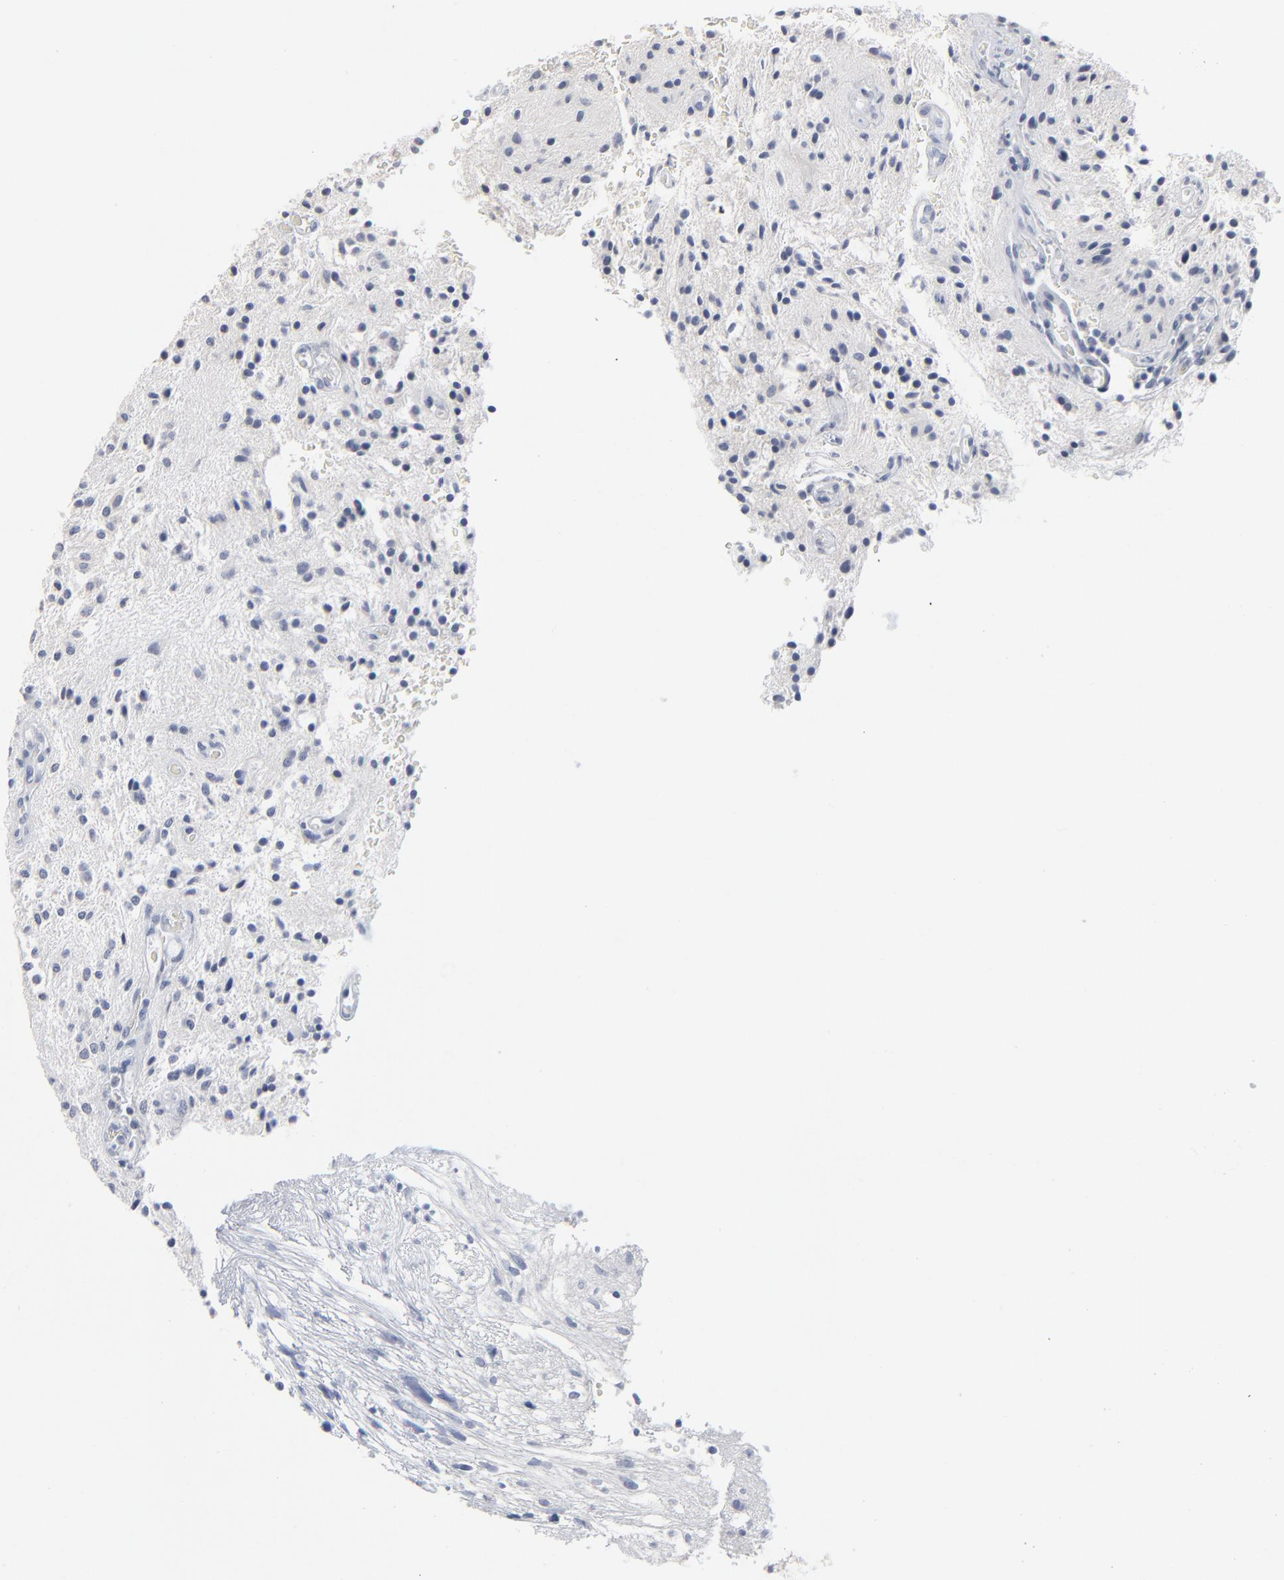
{"staining": {"intensity": "negative", "quantity": "none", "location": "none"}, "tissue": "glioma", "cell_type": "Tumor cells", "image_type": "cancer", "snomed": [{"axis": "morphology", "description": "Glioma, malignant, NOS"}, {"axis": "topography", "description": "Cerebellum"}], "caption": "Immunohistochemical staining of human glioma demonstrates no significant staining in tumor cells. (Brightfield microscopy of DAB IHC at high magnification).", "gene": "PAGE1", "patient": {"sex": "female", "age": 10}}